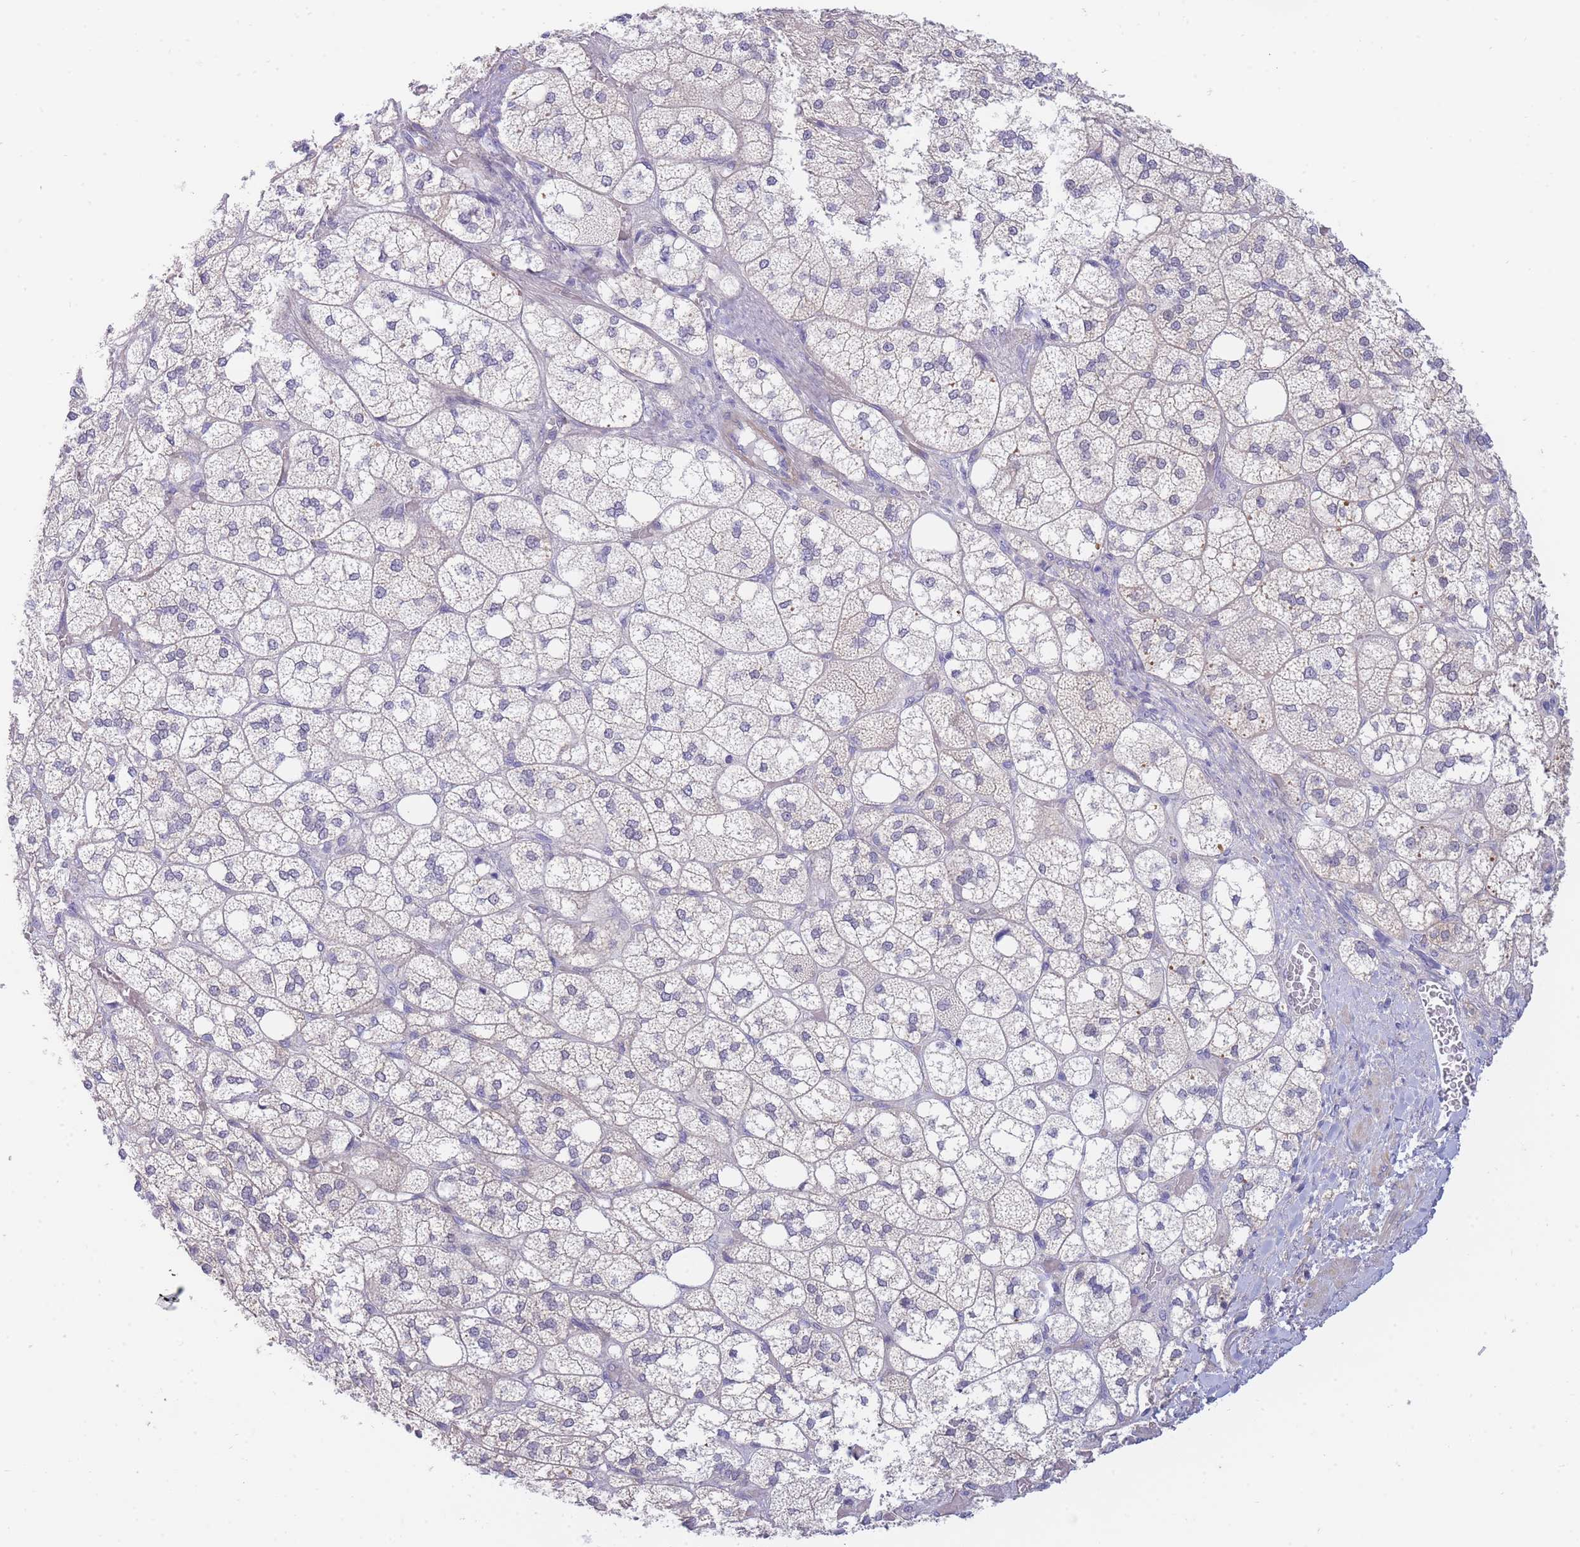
{"staining": {"intensity": "weak", "quantity": "<25%", "location": "cytoplasmic/membranous"}, "tissue": "adrenal gland", "cell_type": "Glandular cells", "image_type": "normal", "snomed": [{"axis": "morphology", "description": "Normal tissue, NOS"}, {"axis": "topography", "description": "Adrenal gland"}], "caption": "Immunohistochemistry (IHC) histopathology image of benign adrenal gland: human adrenal gland stained with DAB (3,3'-diaminobenzidine) displays no significant protein positivity in glandular cells.", "gene": "SUGT1", "patient": {"sex": "male", "age": 61}}